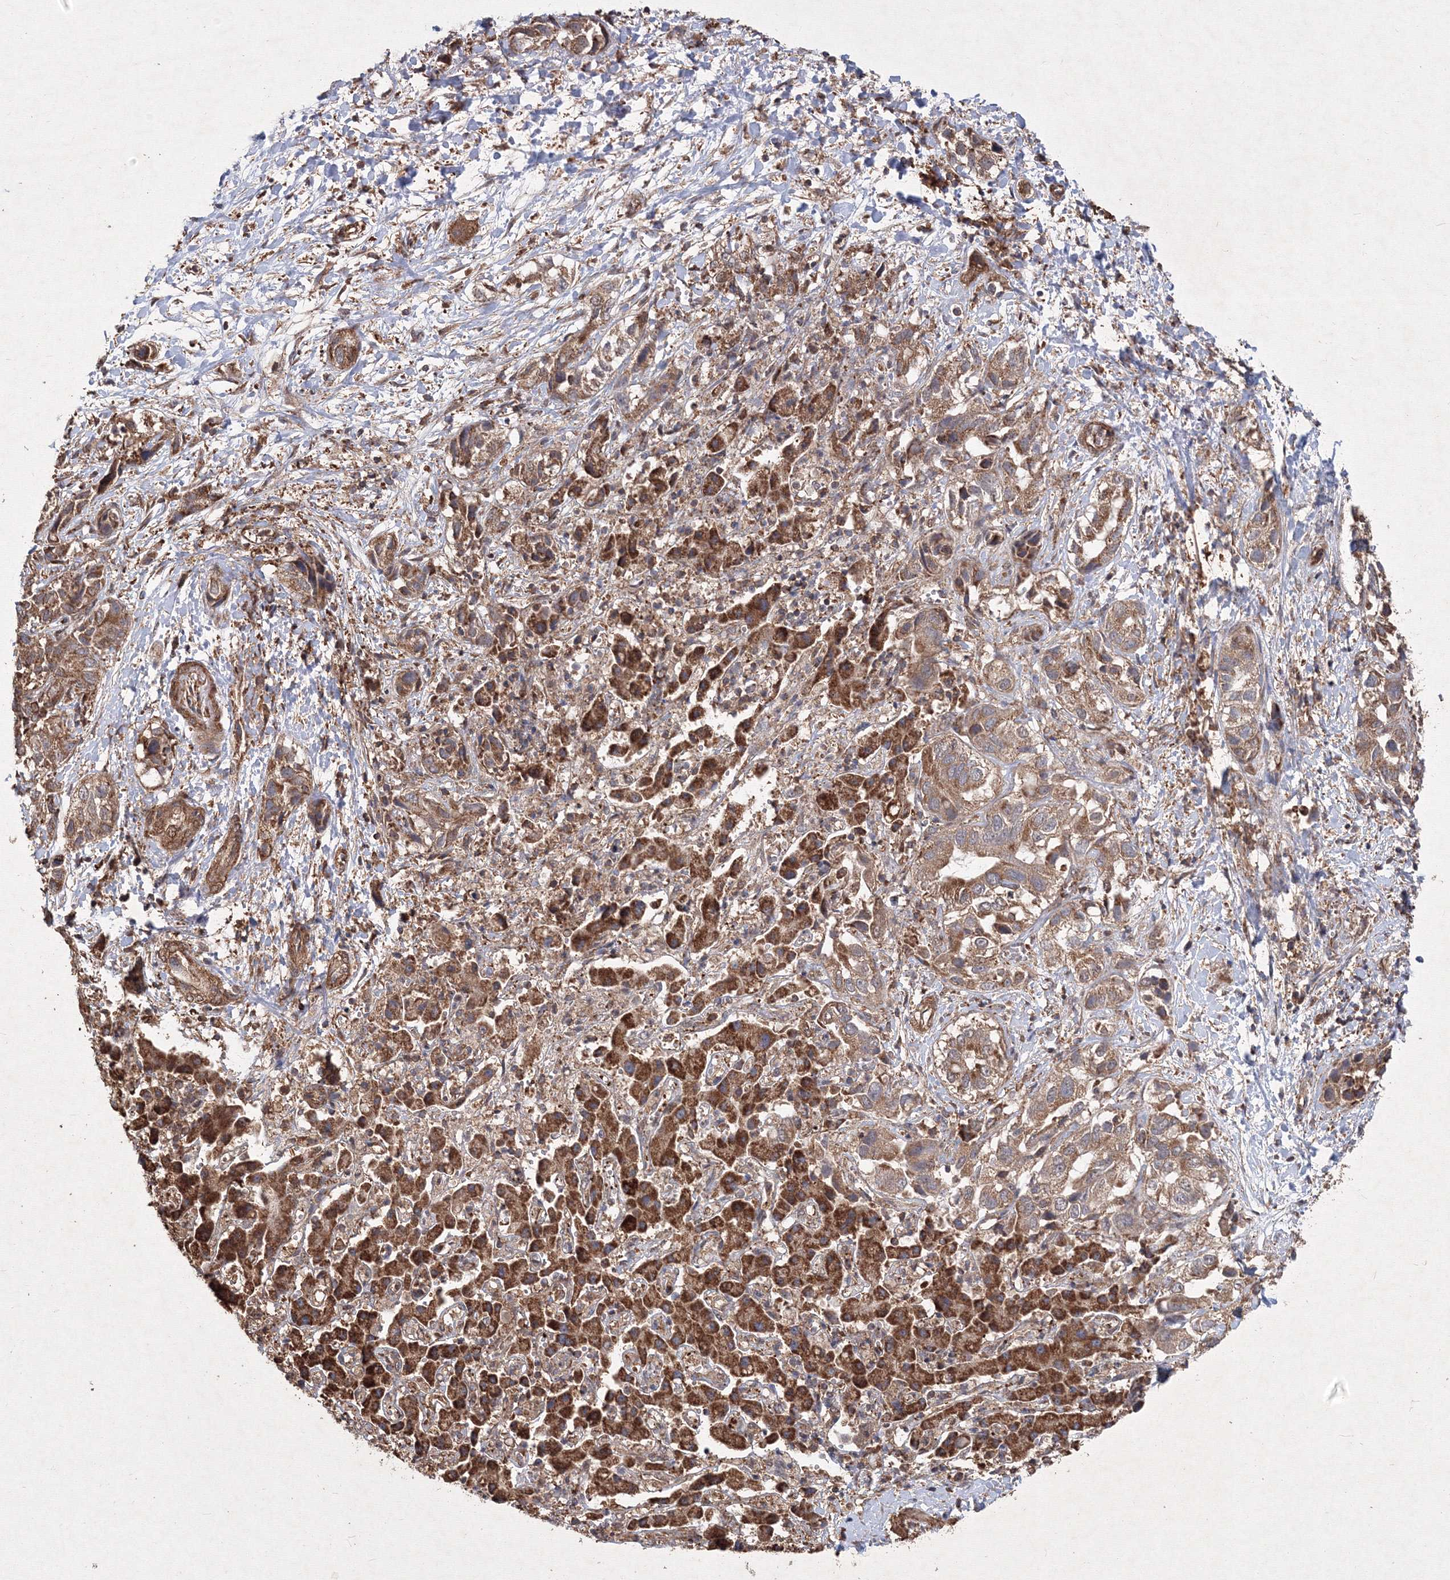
{"staining": {"intensity": "moderate", "quantity": ">75%", "location": "cytoplasmic/membranous"}, "tissue": "liver cancer", "cell_type": "Tumor cells", "image_type": "cancer", "snomed": [{"axis": "morphology", "description": "Cholangiocarcinoma"}, {"axis": "topography", "description": "Liver"}], "caption": "An IHC image of tumor tissue is shown. Protein staining in brown shows moderate cytoplasmic/membranous positivity in liver cancer (cholangiocarcinoma) within tumor cells.", "gene": "TMEM139", "patient": {"sex": "female", "age": 52}}